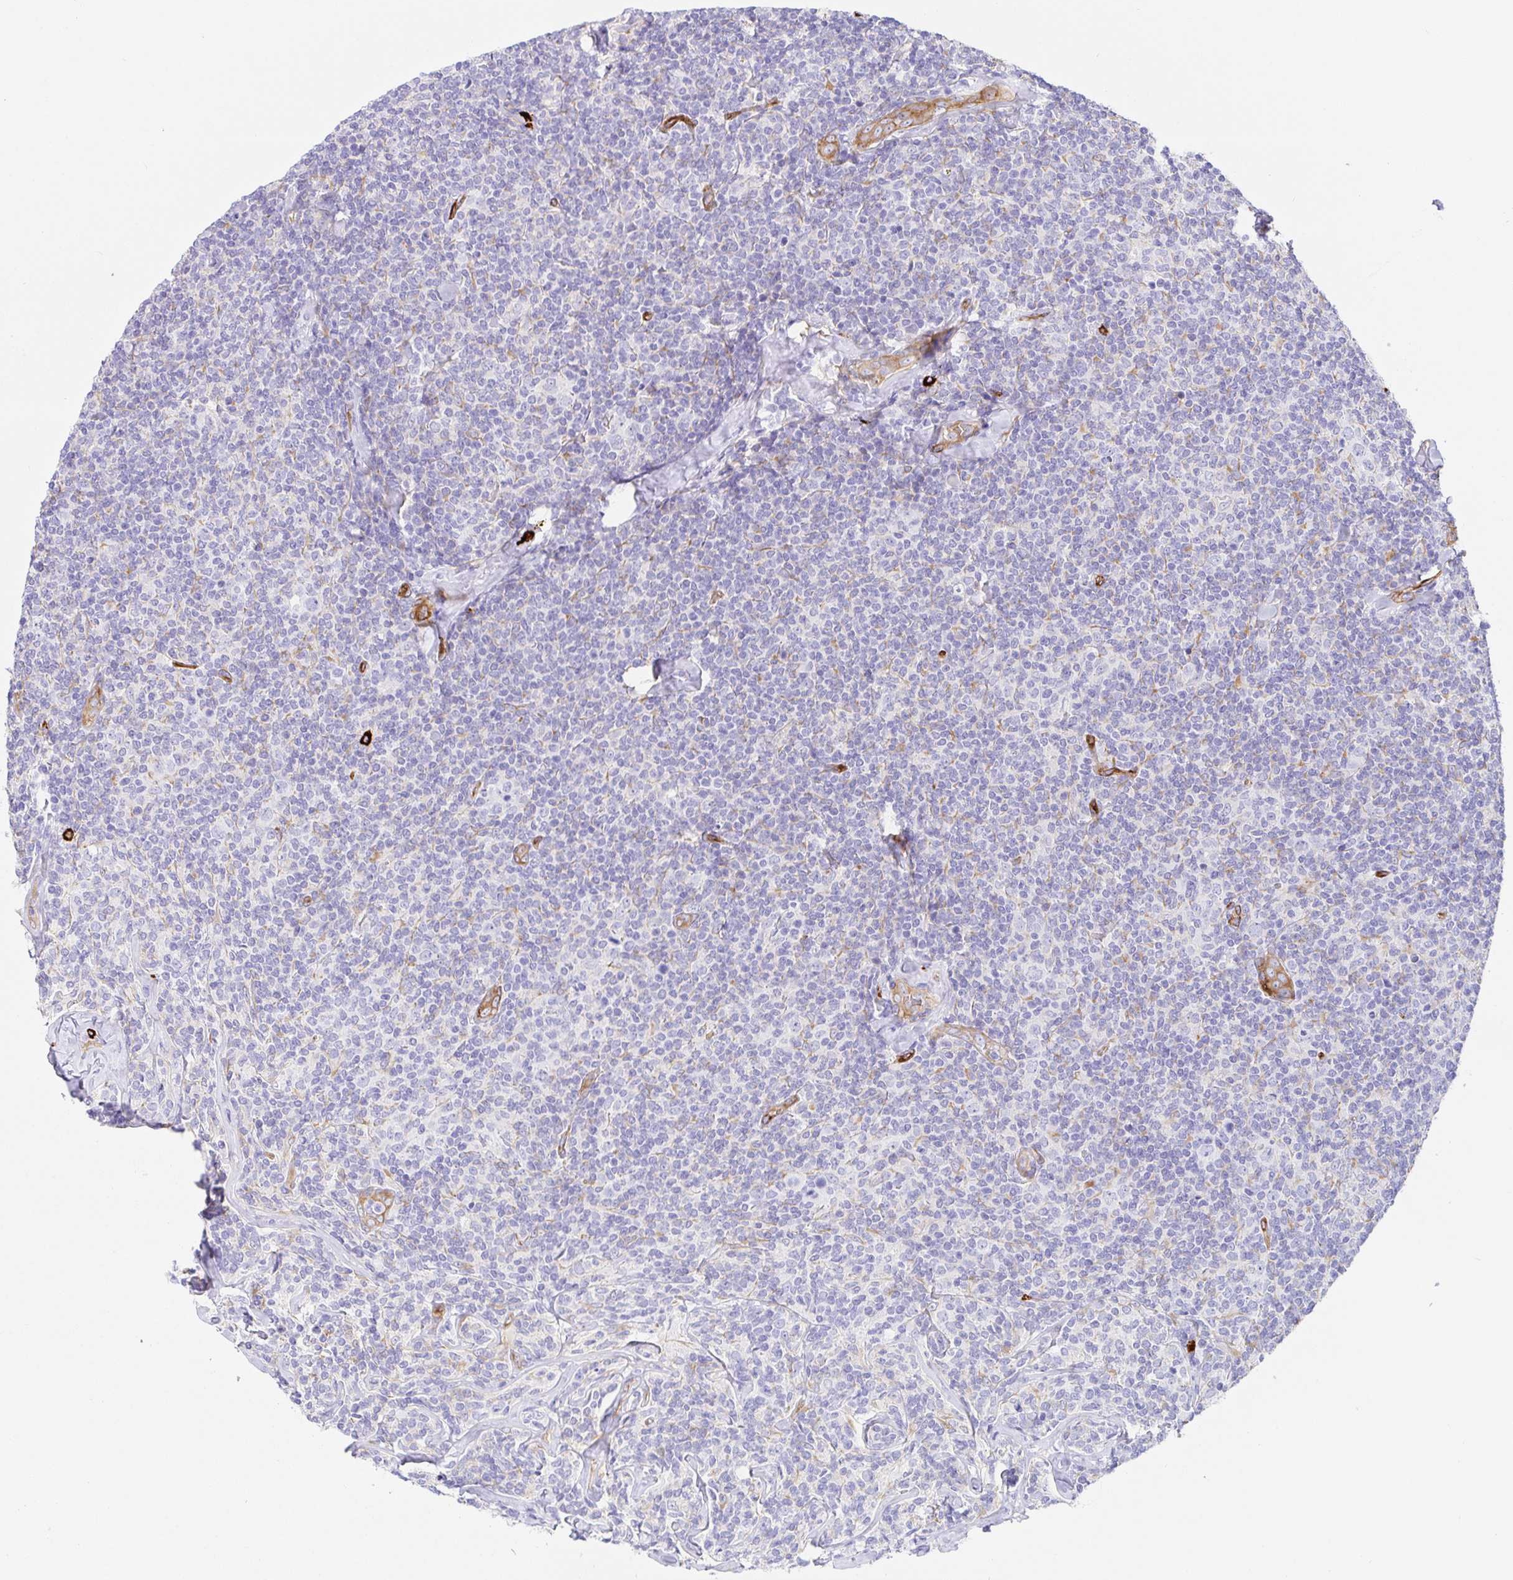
{"staining": {"intensity": "negative", "quantity": "none", "location": "none"}, "tissue": "lymphoma", "cell_type": "Tumor cells", "image_type": "cancer", "snomed": [{"axis": "morphology", "description": "Malignant lymphoma, non-Hodgkin's type, Low grade"}, {"axis": "topography", "description": "Lymph node"}], "caption": "Human lymphoma stained for a protein using immunohistochemistry demonstrates no staining in tumor cells.", "gene": "DOCK1", "patient": {"sex": "female", "age": 56}}